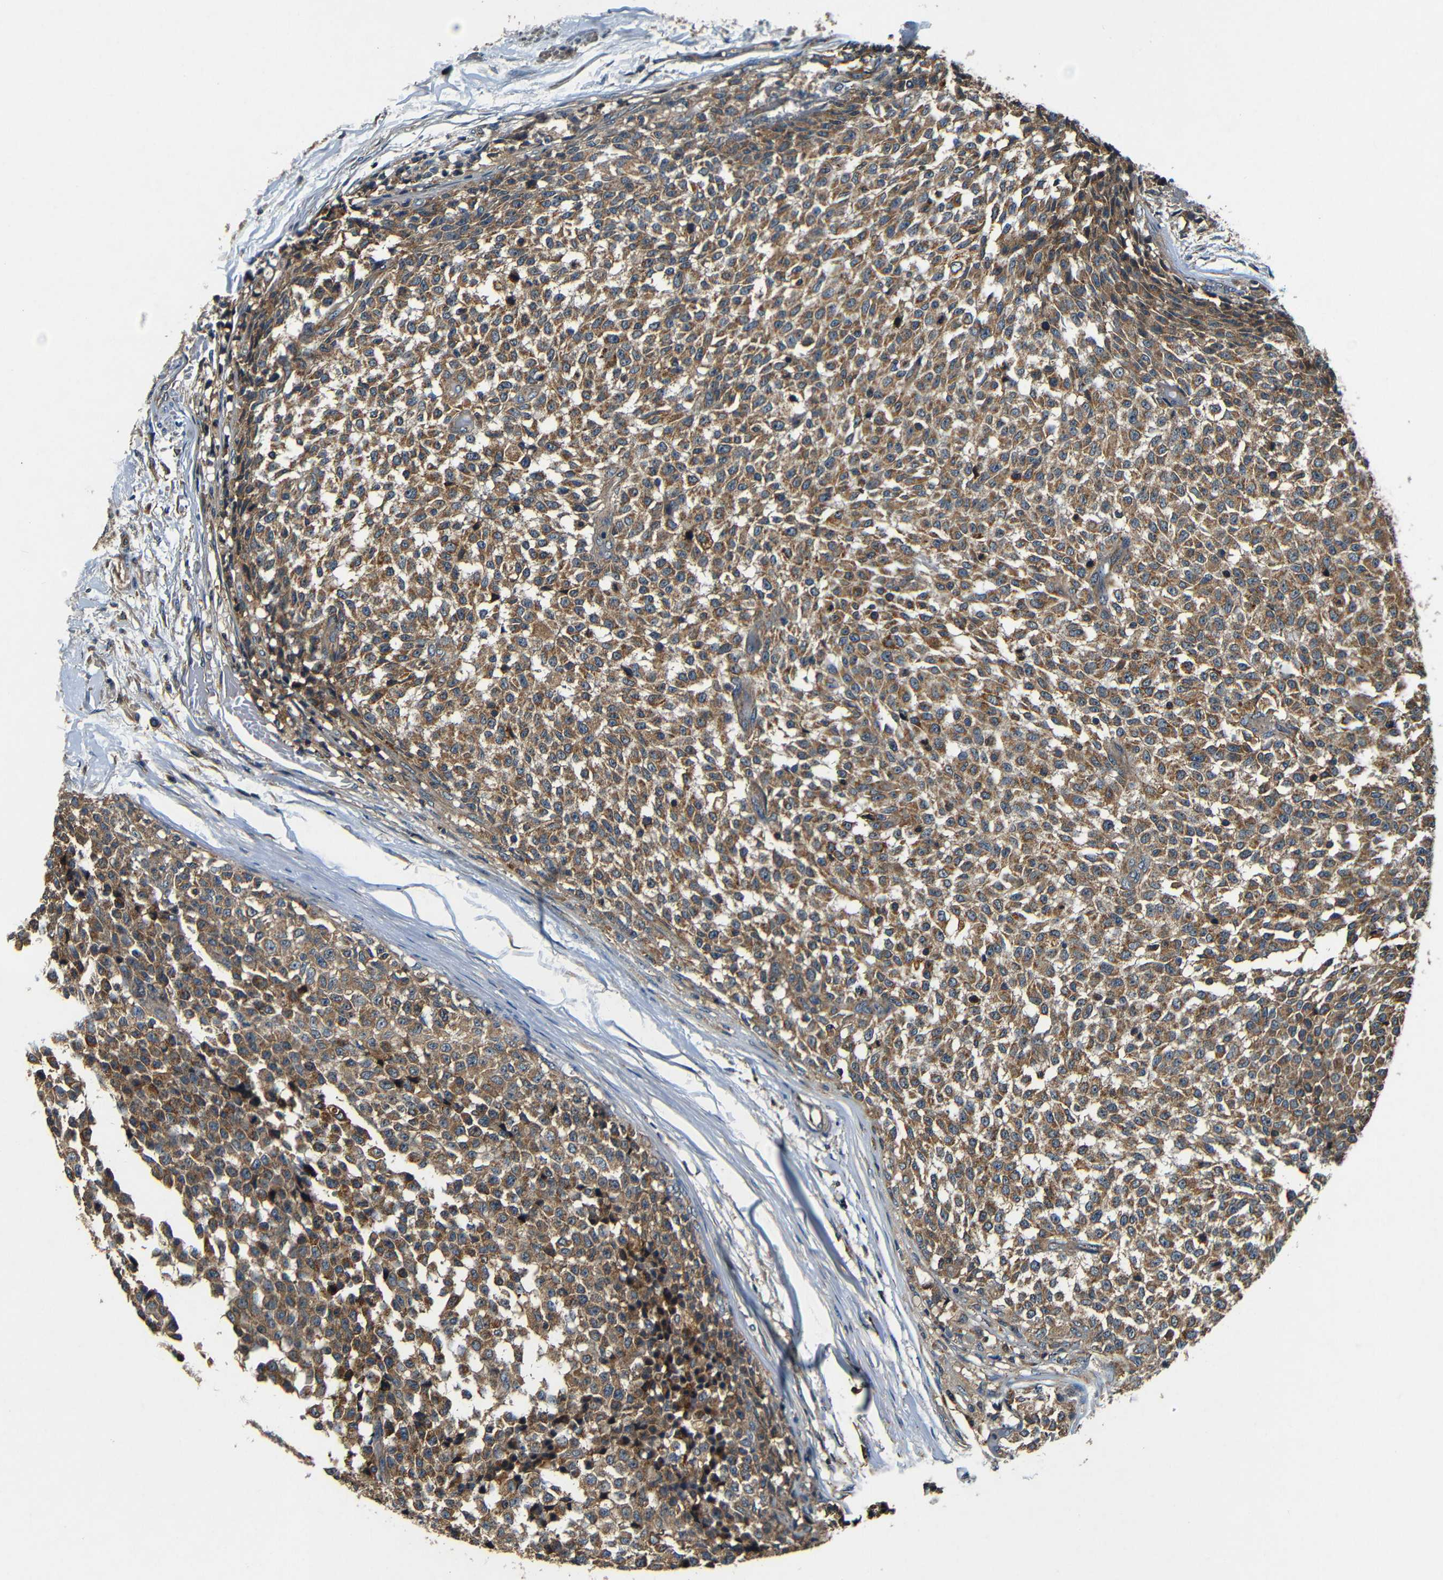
{"staining": {"intensity": "moderate", "quantity": ">75%", "location": "cytoplasmic/membranous"}, "tissue": "testis cancer", "cell_type": "Tumor cells", "image_type": "cancer", "snomed": [{"axis": "morphology", "description": "Seminoma, NOS"}, {"axis": "topography", "description": "Testis"}], "caption": "This is an image of immunohistochemistry (IHC) staining of testis seminoma, which shows moderate expression in the cytoplasmic/membranous of tumor cells.", "gene": "MTX1", "patient": {"sex": "male", "age": 59}}